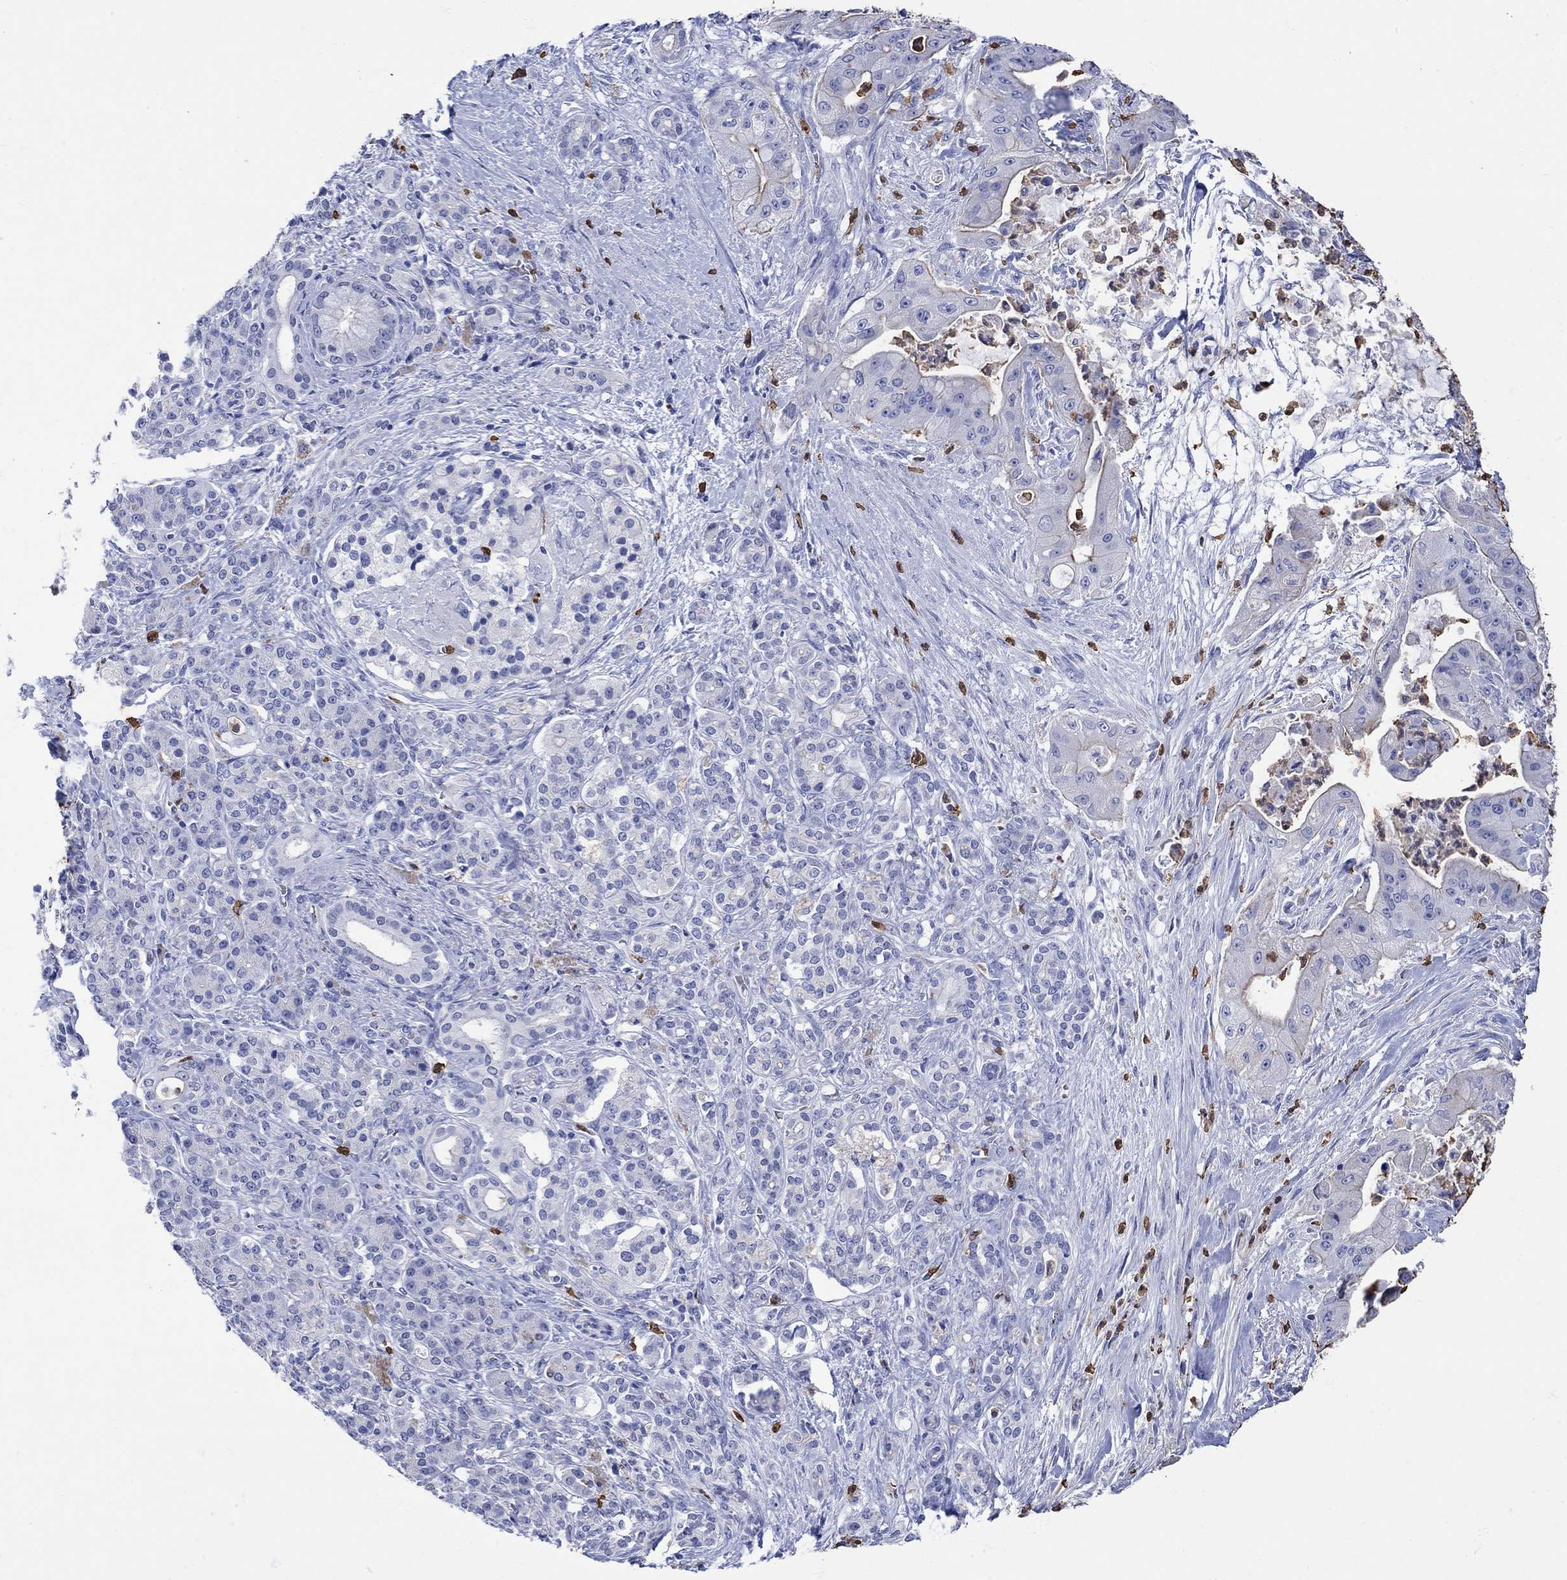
{"staining": {"intensity": "negative", "quantity": "none", "location": "none"}, "tissue": "pancreatic cancer", "cell_type": "Tumor cells", "image_type": "cancer", "snomed": [{"axis": "morphology", "description": "Normal tissue, NOS"}, {"axis": "morphology", "description": "Inflammation, NOS"}, {"axis": "morphology", "description": "Adenocarcinoma, NOS"}, {"axis": "topography", "description": "Pancreas"}], "caption": "Tumor cells are negative for protein expression in human pancreatic cancer. (Brightfield microscopy of DAB immunohistochemistry (IHC) at high magnification).", "gene": "LINGO3", "patient": {"sex": "male", "age": 57}}